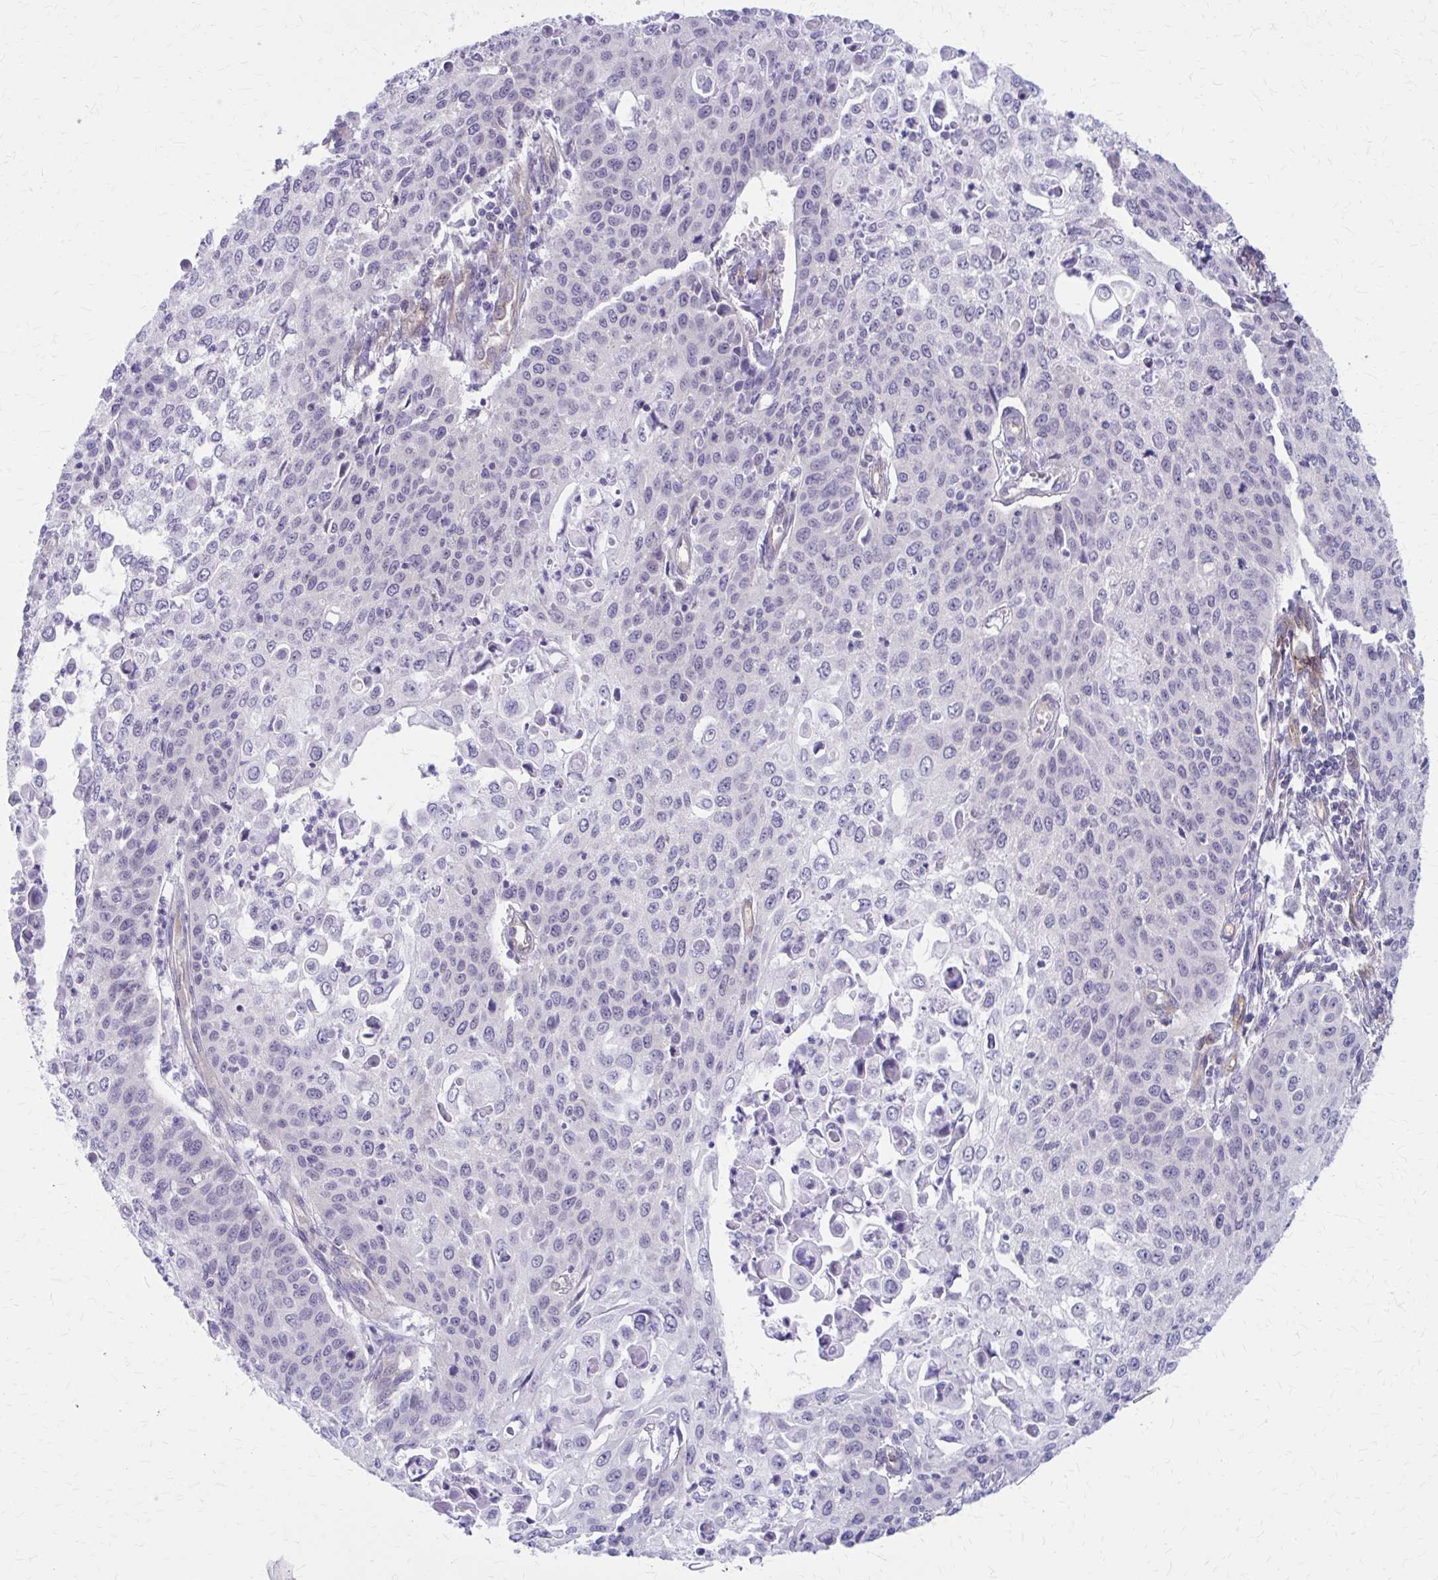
{"staining": {"intensity": "negative", "quantity": "none", "location": "none"}, "tissue": "cervical cancer", "cell_type": "Tumor cells", "image_type": "cancer", "snomed": [{"axis": "morphology", "description": "Squamous cell carcinoma, NOS"}, {"axis": "topography", "description": "Cervix"}], "caption": "A high-resolution photomicrograph shows IHC staining of squamous cell carcinoma (cervical), which exhibits no significant expression in tumor cells.", "gene": "CLIC2", "patient": {"sex": "female", "age": 65}}